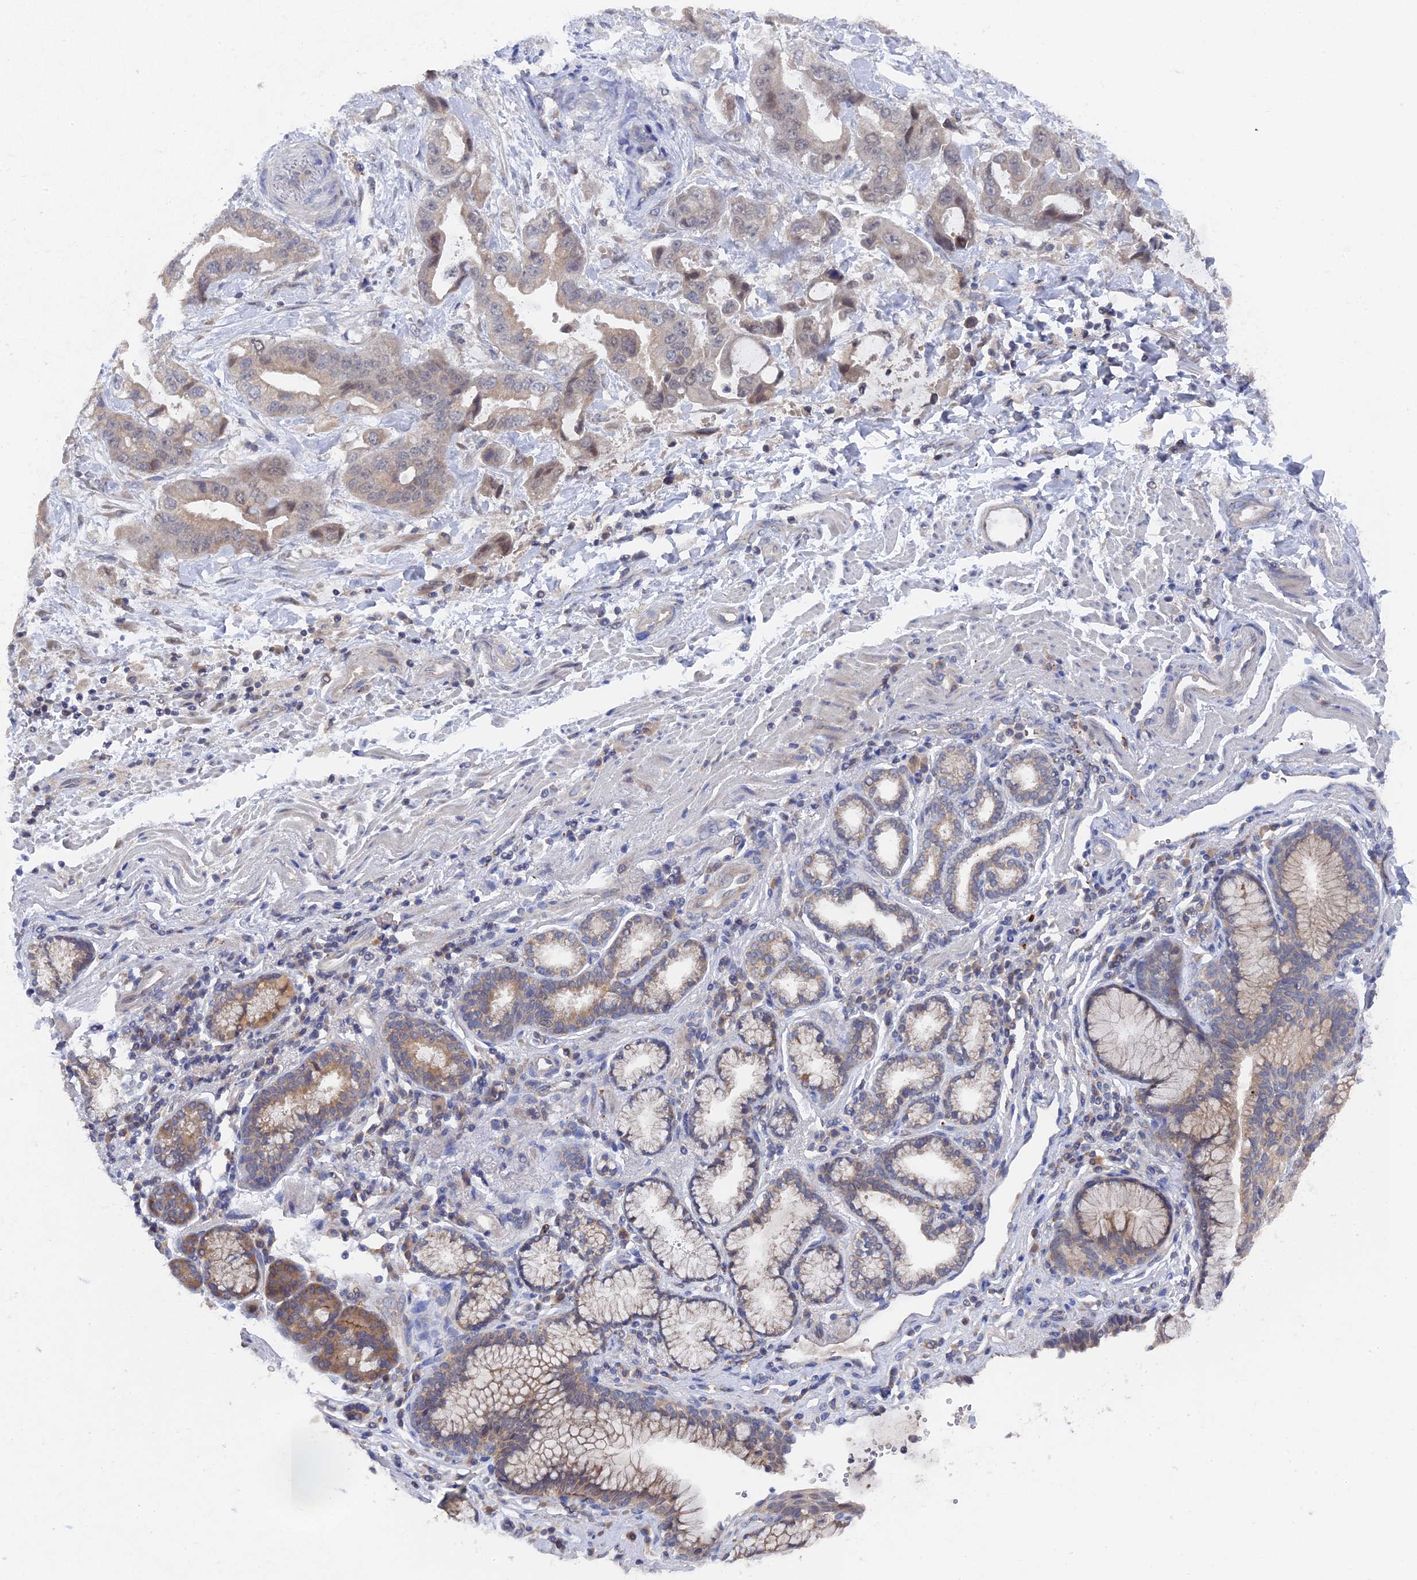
{"staining": {"intensity": "weak", "quantity": "<25%", "location": "nuclear"}, "tissue": "stomach cancer", "cell_type": "Tumor cells", "image_type": "cancer", "snomed": [{"axis": "morphology", "description": "Adenocarcinoma, NOS"}, {"axis": "topography", "description": "Stomach"}], "caption": "Tumor cells show no significant staining in stomach adenocarcinoma.", "gene": "MIGA2", "patient": {"sex": "male", "age": 62}}